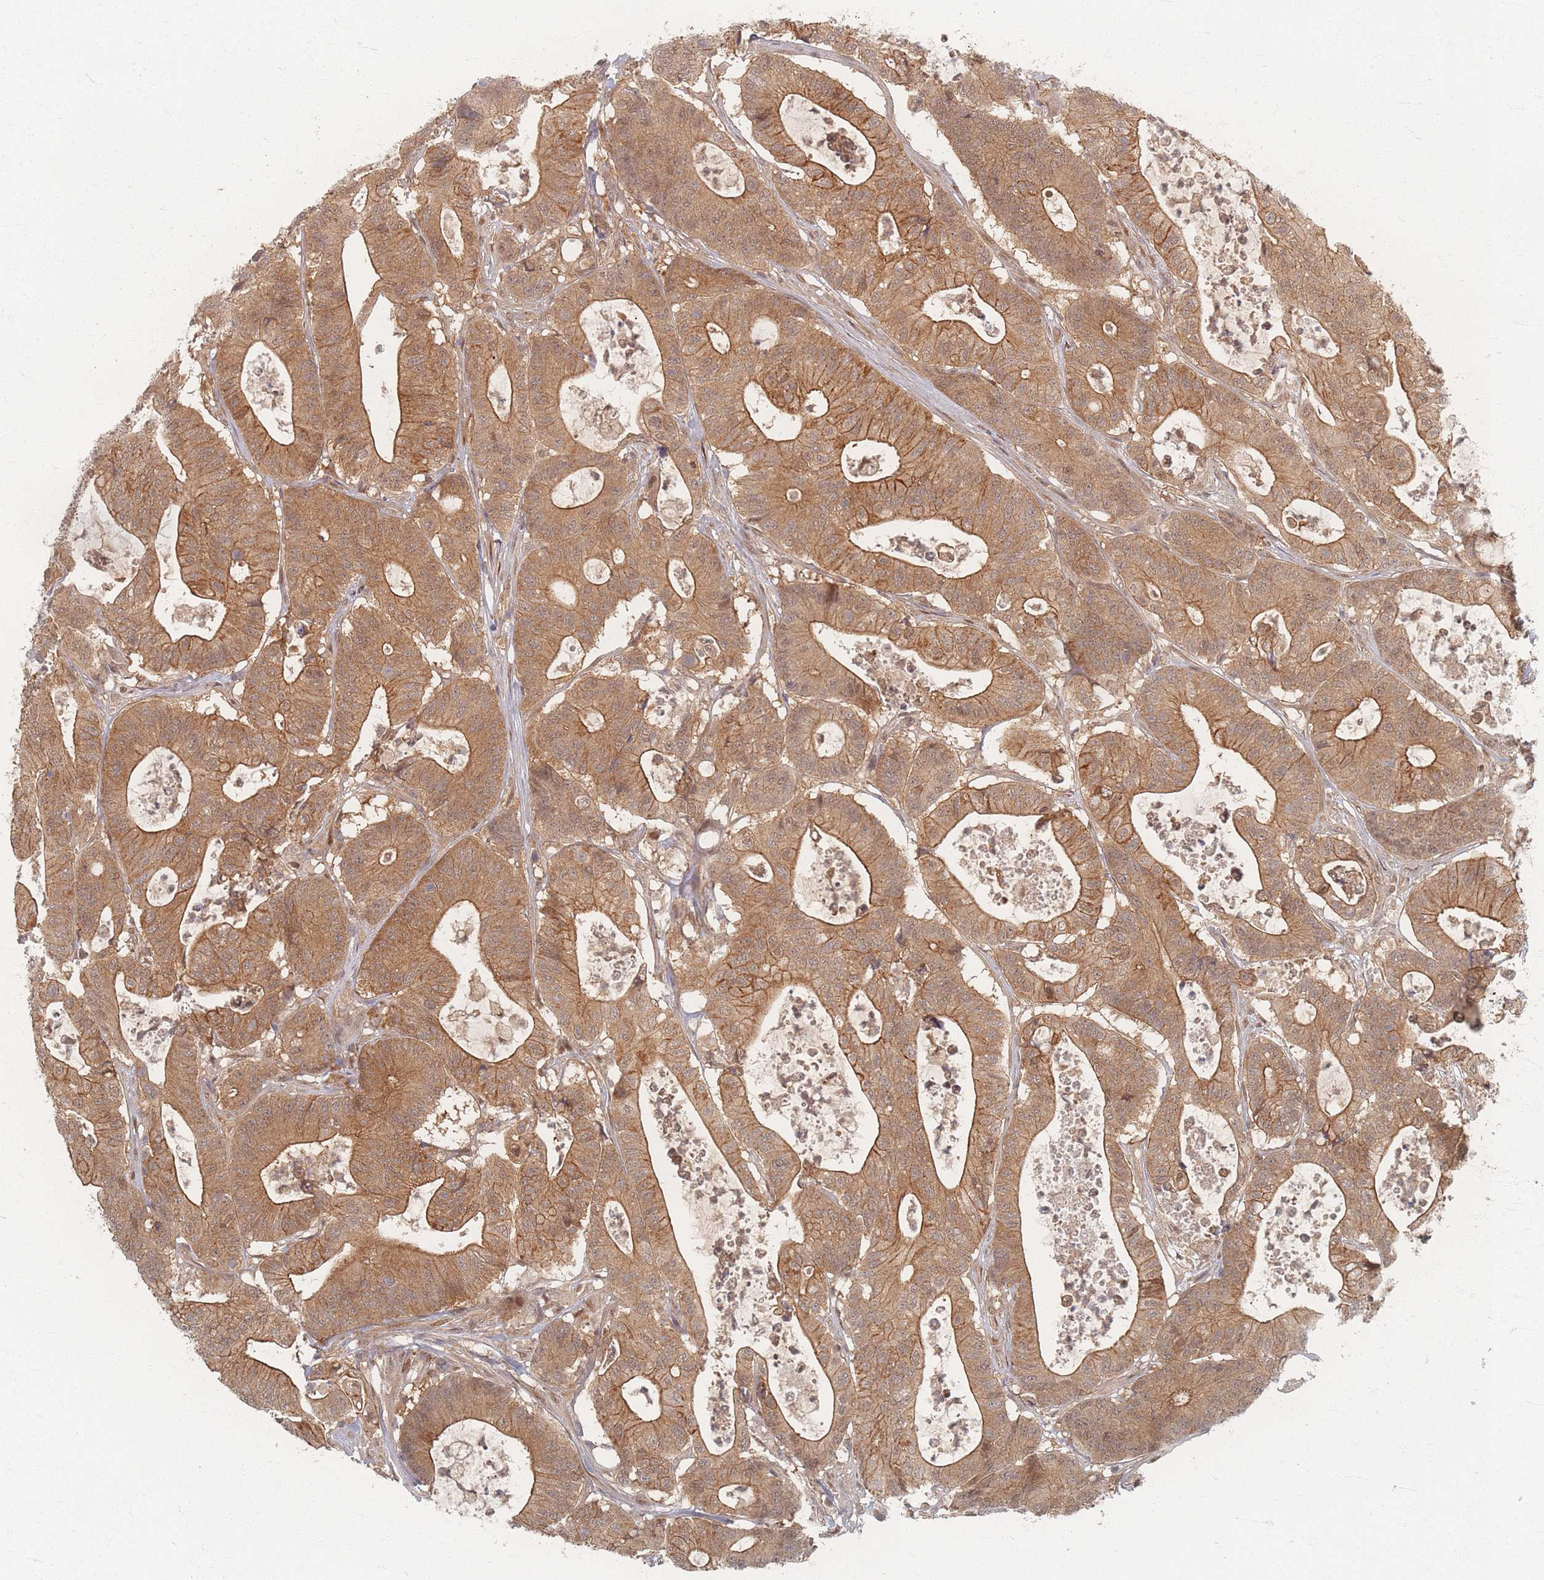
{"staining": {"intensity": "moderate", "quantity": ">75%", "location": "cytoplasmic/membranous"}, "tissue": "colorectal cancer", "cell_type": "Tumor cells", "image_type": "cancer", "snomed": [{"axis": "morphology", "description": "Adenocarcinoma, NOS"}, {"axis": "topography", "description": "Colon"}], "caption": "Protein expression analysis of human colorectal adenocarcinoma reveals moderate cytoplasmic/membranous positivity in about >75% of tumor cells. The staining is performed using DAB brown chromogen to label protein expression. The nuclei are counter-stained blue using hematoxylin.", "gene": "PSMD9", "patient": {"sex": "female", "age": 84}}